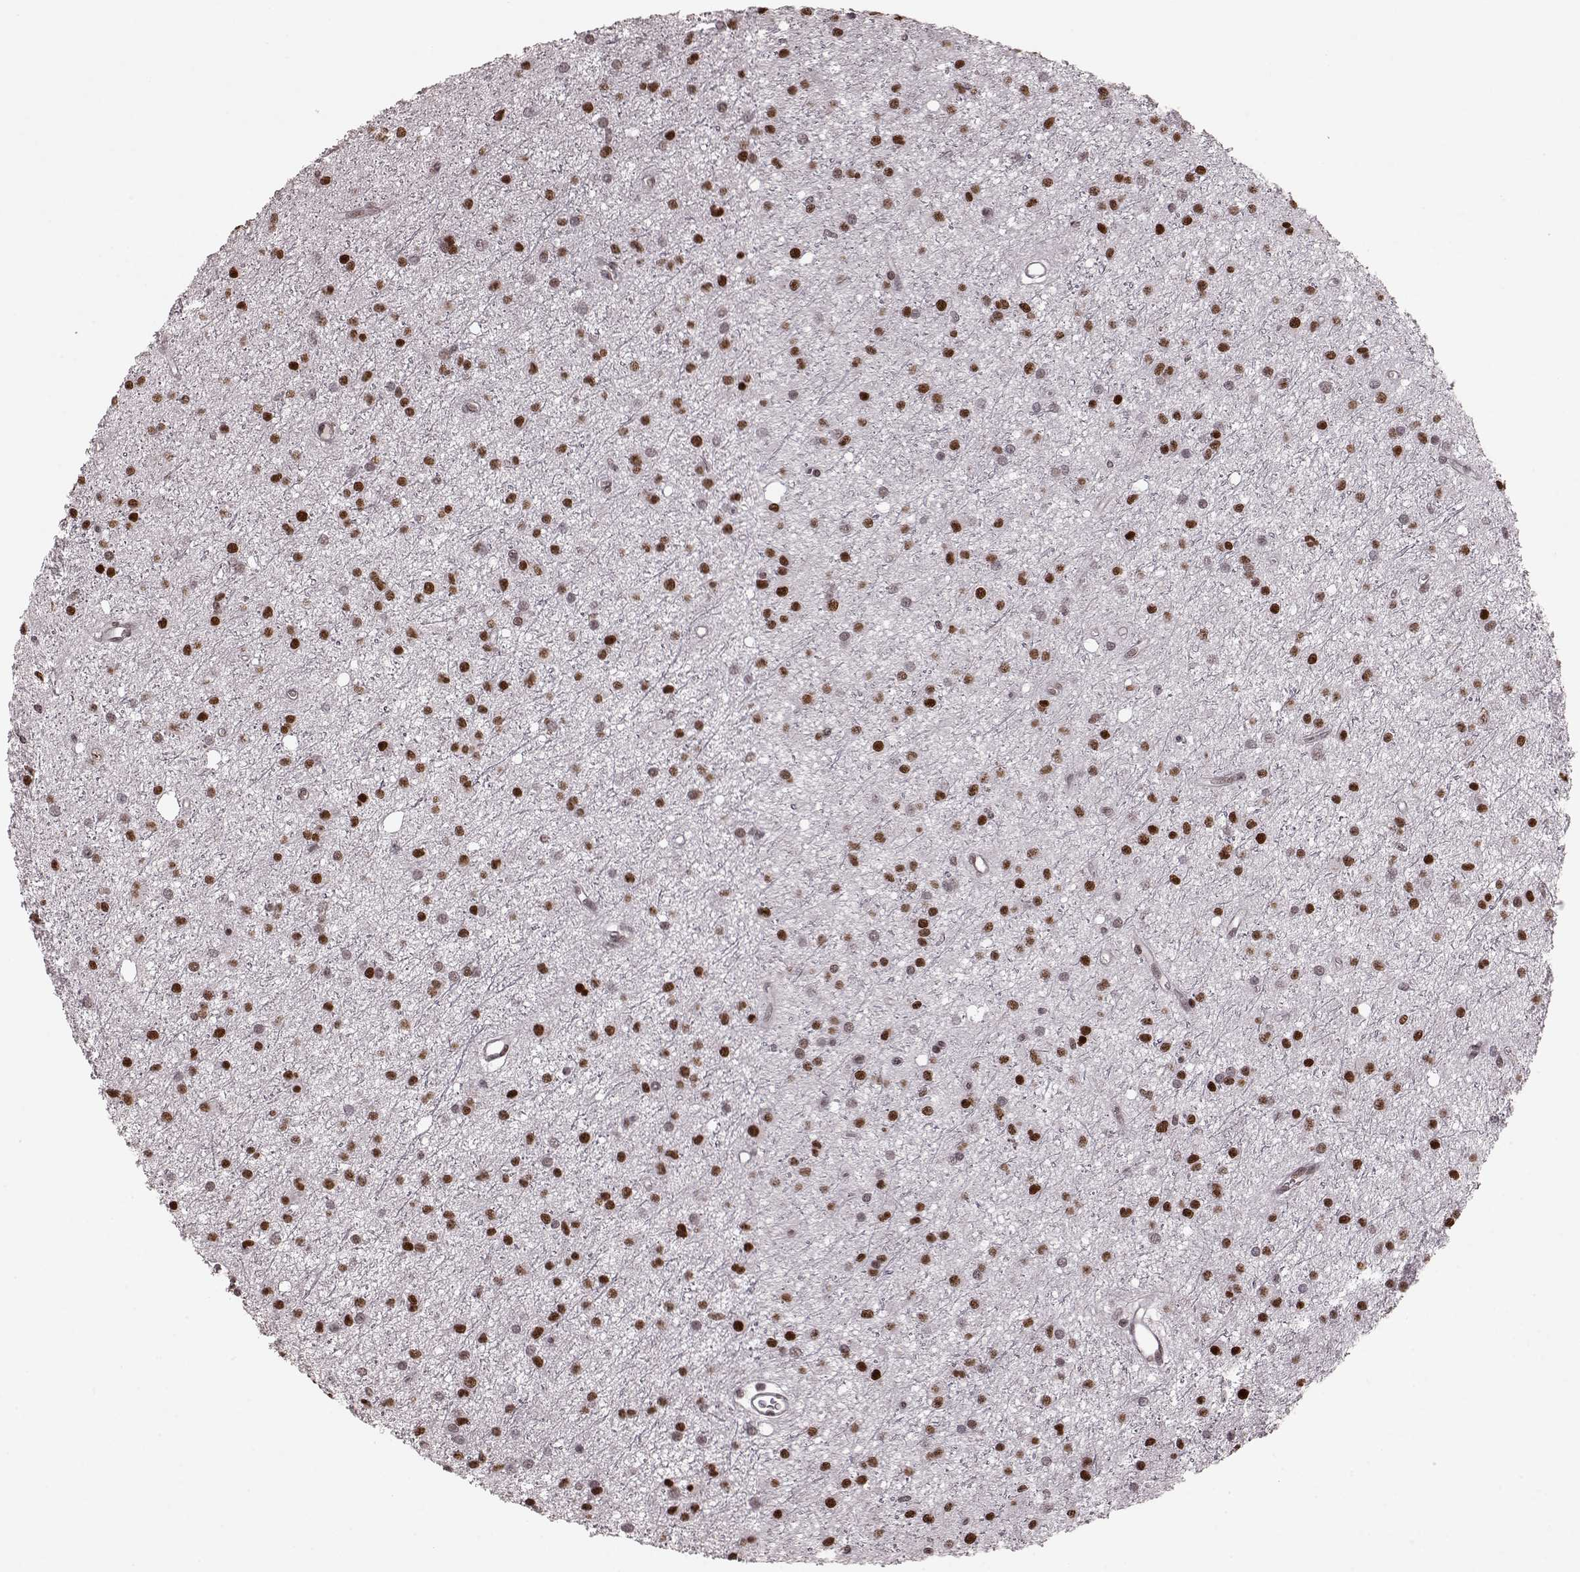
{"staining": {"intensity": "strong", "quantity": ">75%", "location": "nuclear"}, "tissue": "glioma", "cell_type": "Tumor cells", "image_type": "cancer", "snomed": [{"axis": "morphology", "description": "Glioma, malignant, Low grade"}, {"axis": "topography", "description": "Brain"}], "caption": "Strong nuclear protein staining is seen in about >75% of tumor cells in glioma.", "gene": "NR2C1", "patient": {"sex": "male", "age": 27}}